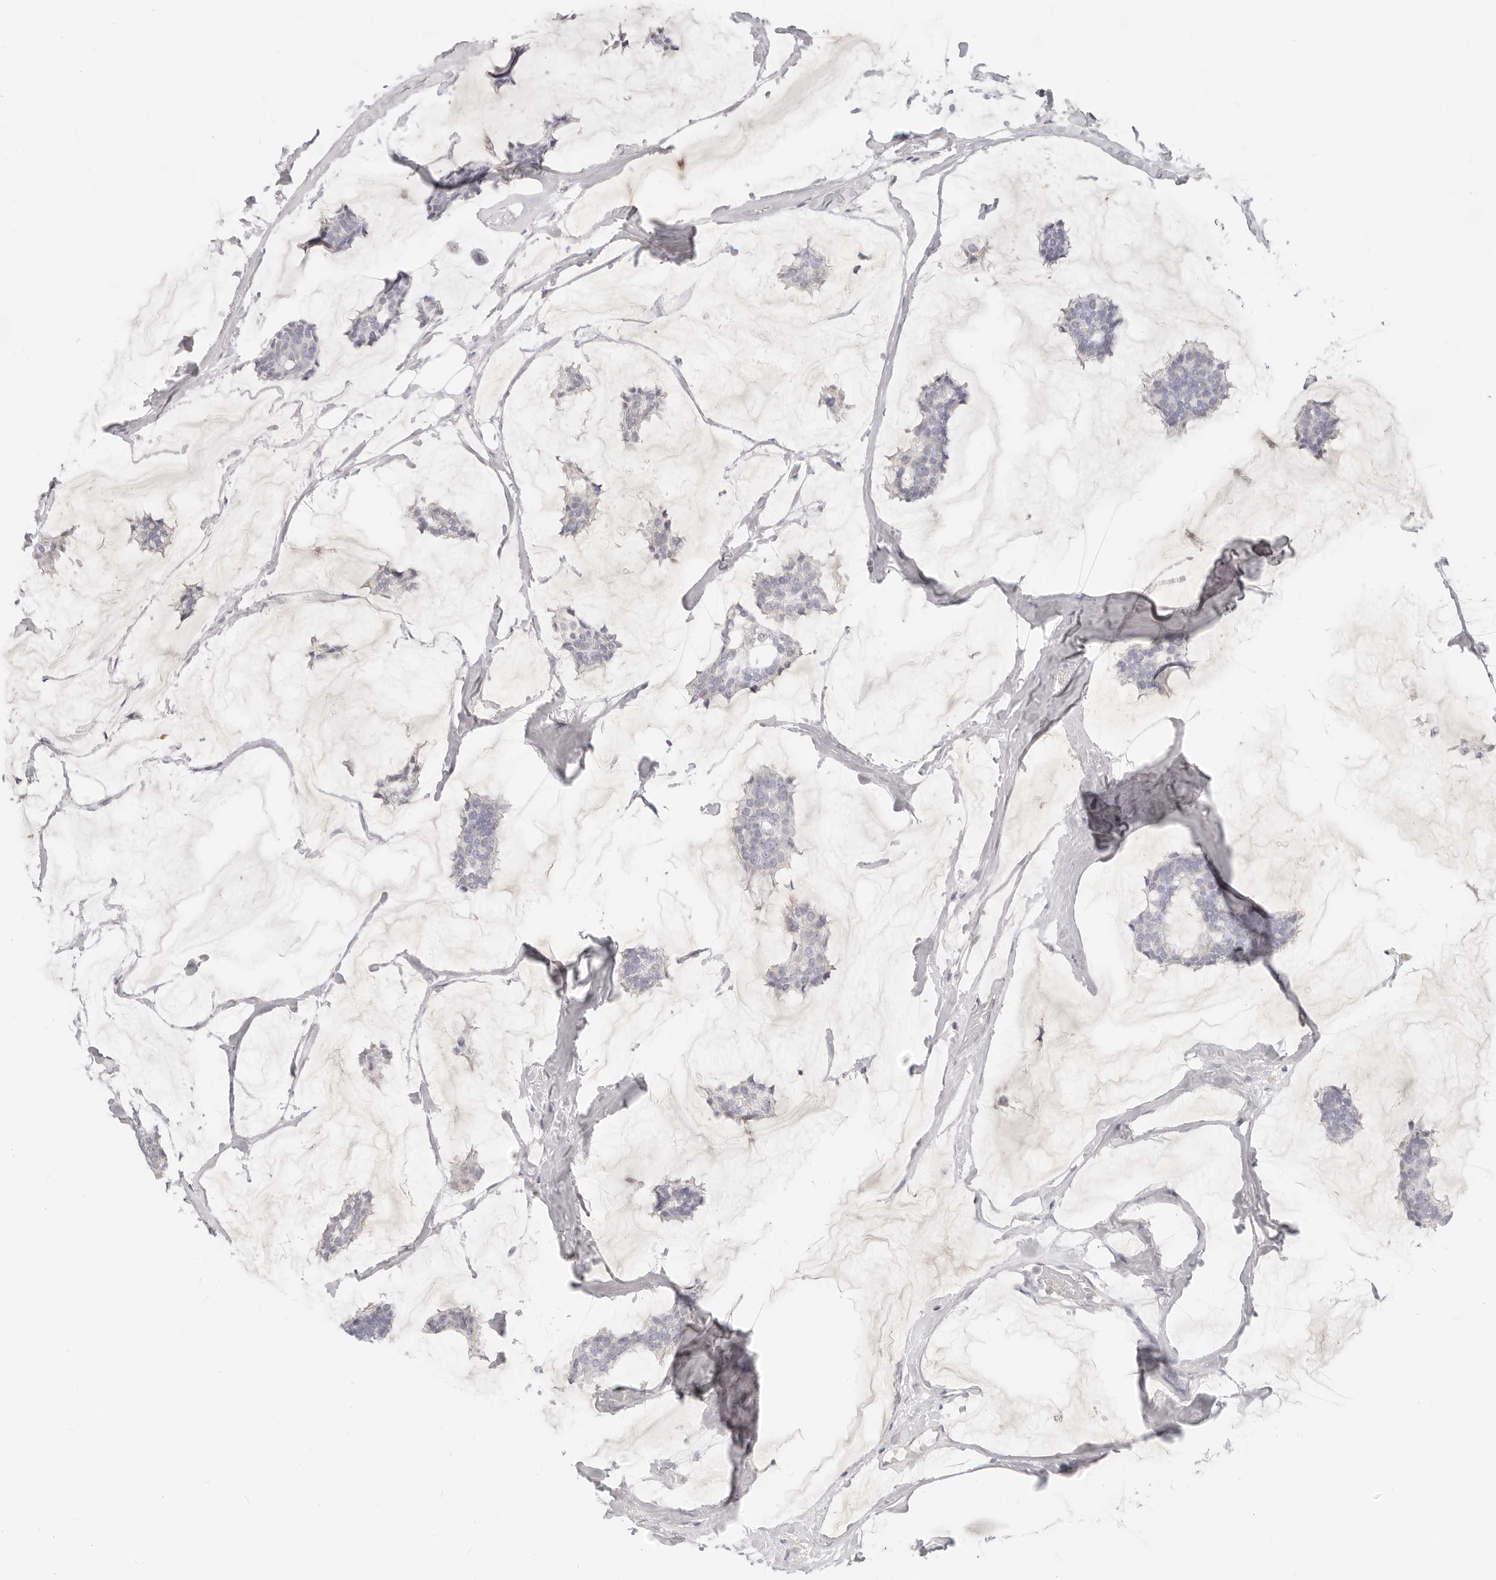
{"staining": {"intensity": "negative", "quantity": "none", "location": "none"}, "tissue": "breast cancer", "cell_type": "Tumor cells", "image_type": "cancer", "snomed": [{"axis": "morphology", "description": "Duct carcinoma"}, {"axis": "topography", "description": "Breast"}], "caption": "Immunohistochemistry of human breast cancer (infiltrating ductal carcinoma) demonstrates no expression in tumor cells.", "gene": "ASCL1", "patient": {"sex": "female", "age": 93}}